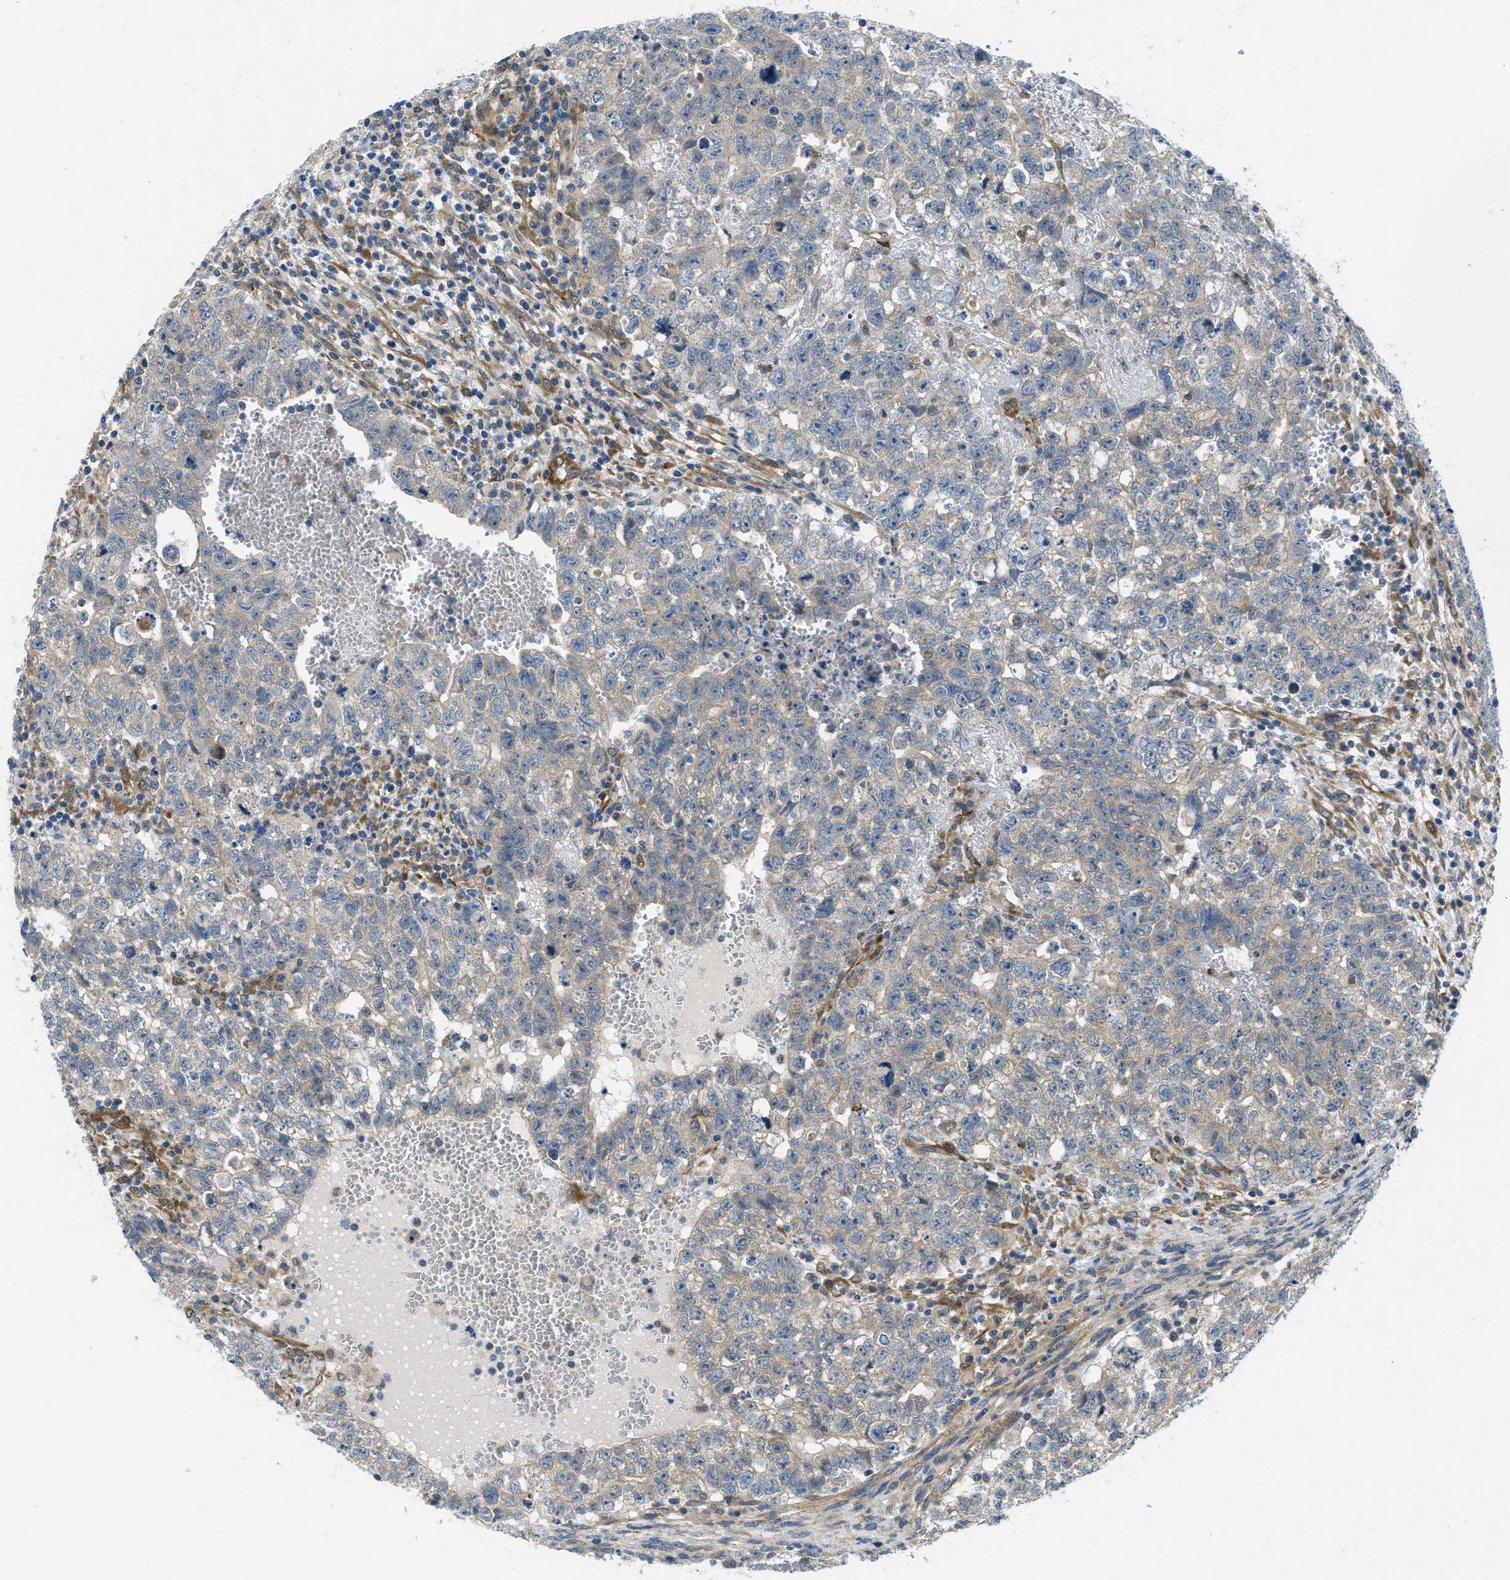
{"staining": {"intensity": "weak", "quantity": "<25%", "location": "cytoplasmic/membranous"}, "tissue": "testis cancer", "cell_type": "Tumor cells", "image_type": "cancer", "snomed": [{"axis": "morphology", "description": "Seminoma, NOS"}, {"axis": "morphology", "description": "Carcinoma, Embryonal, NOS"}, {"axis": "topography", "description": "Testis"}], "caption": "This is a histopathology image of immunohistochemistry staining of testis cancer, which shows no expression in tumor cells.", "gene": "RIPK2", "patient": {"sex": "male", "age": 38}}